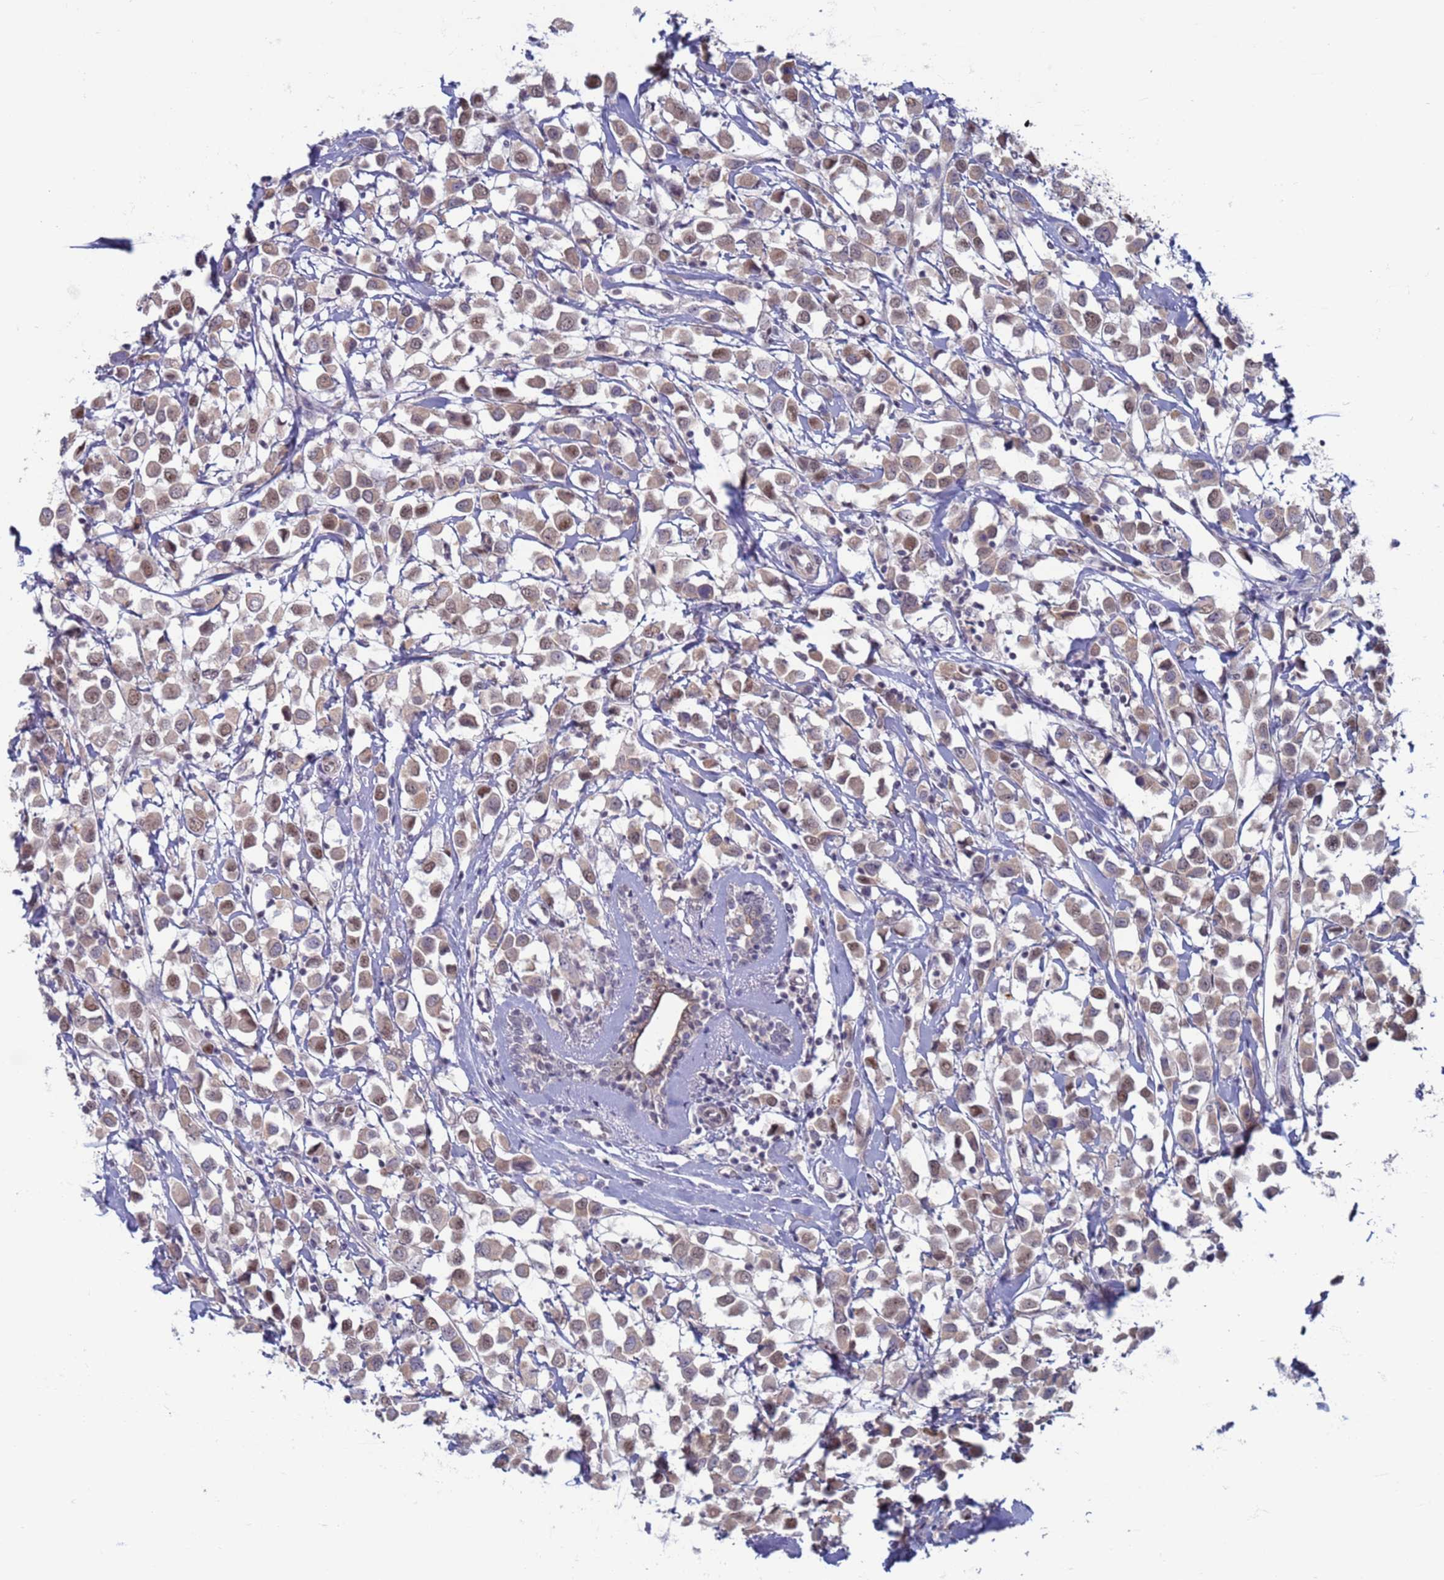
{"staining": {"intensity": "moderate", "quantity": ">75%", "location": "cytoplasmic/membranous,nuclear"}, "tissue": "breast cancer", "cell_type": "Tumor cells", "image_type": "cancer", "snomed": [{"axis": "morphology", "description": "Duct carcinoma"}, {"axis": "topography", "description": "Breast"}], "caption": "Moderate cytoplasmic/membranous and nuclear expression is seen in about >75% of tumor cells in breast cancer (invasive ductal carcinoma).", "gene": "SAE1", "patient": {"sex": "female", "age": 61}}